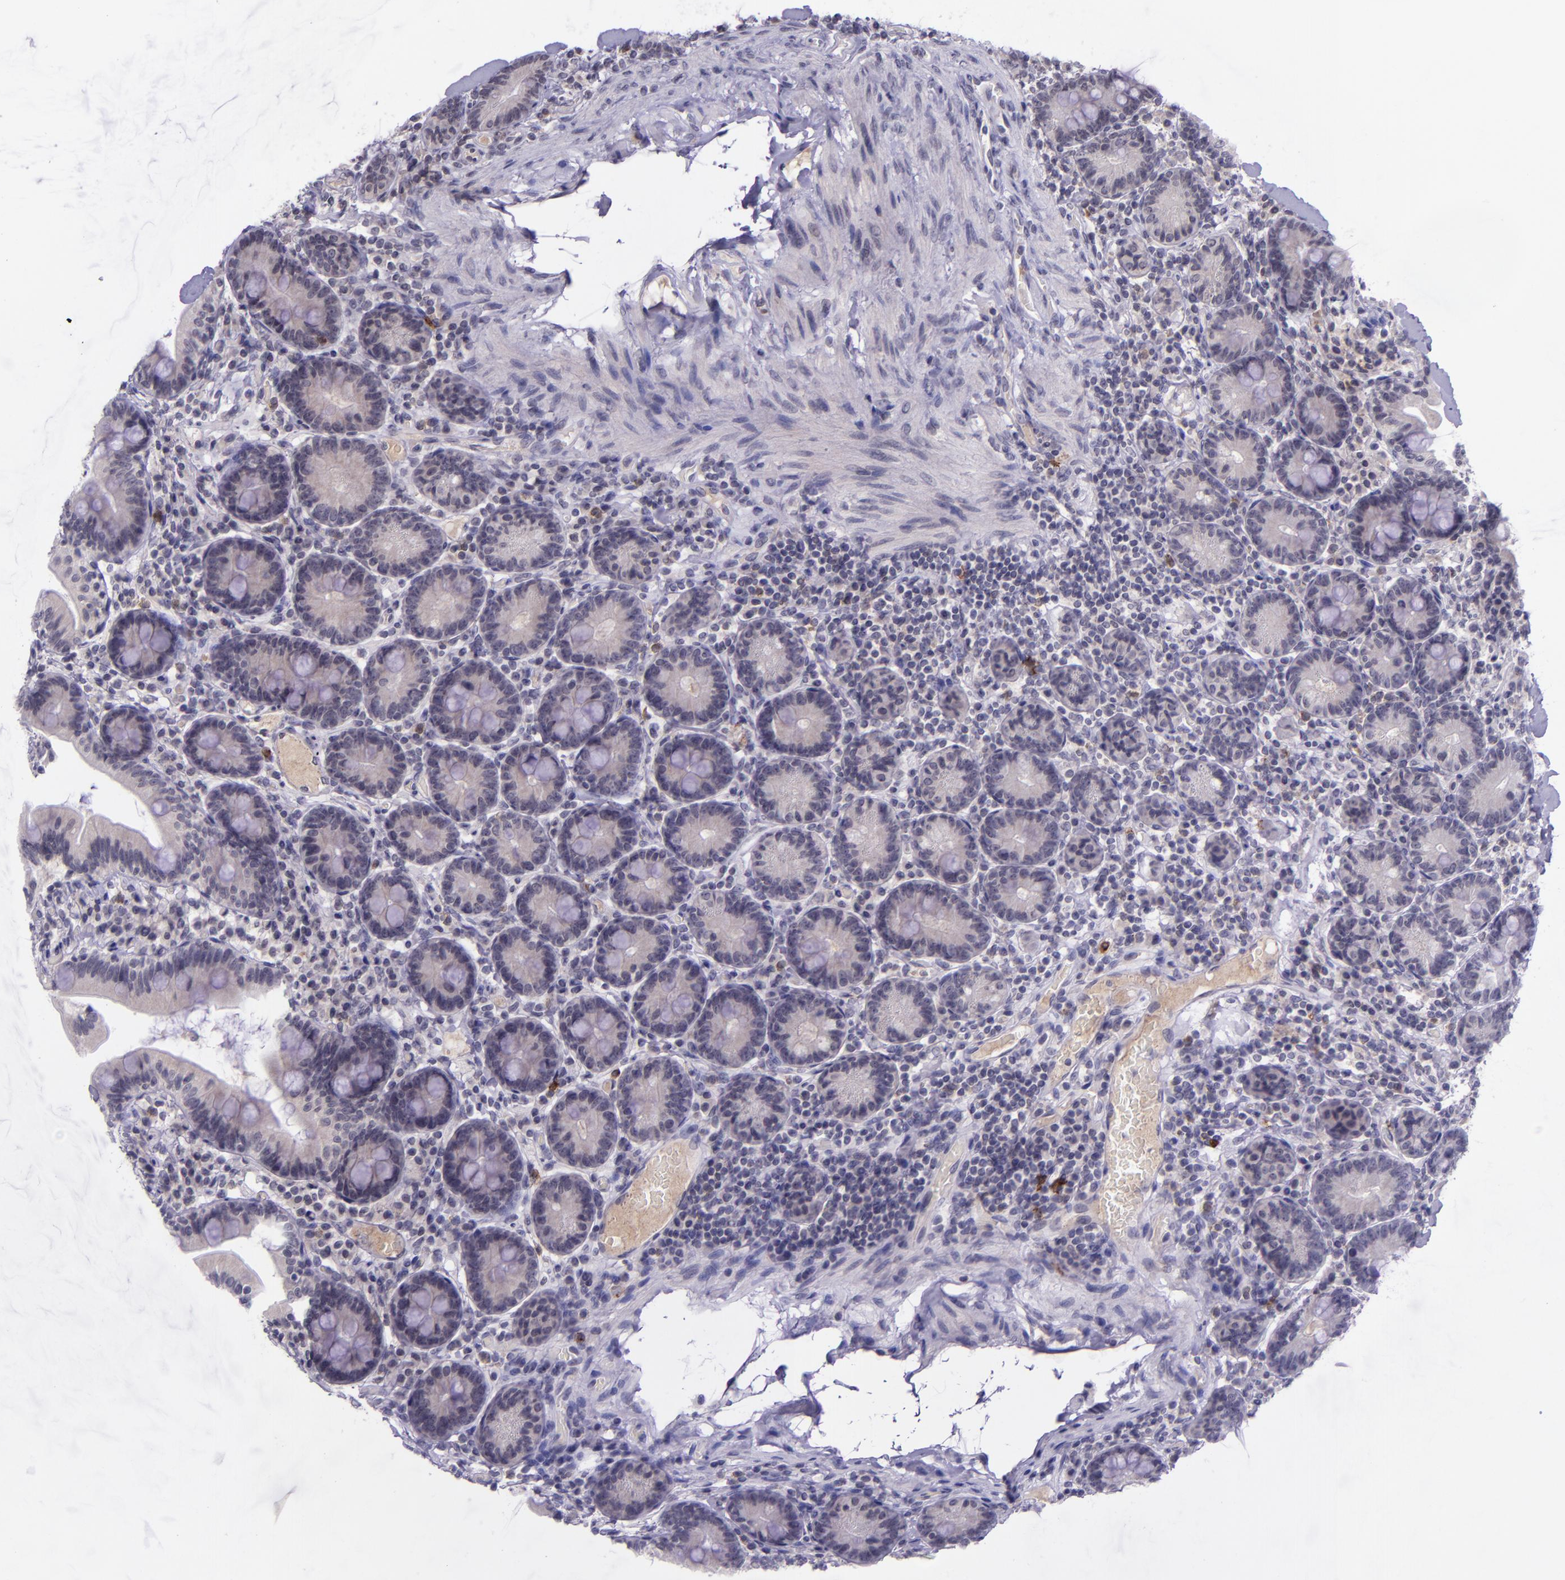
{"staining": {"intensity": "negative", "quantity": "none", "location": "none"}, "tissue": "duodenum", "cell_type": "Glandular cells", "image_type": "normal", "snomed": [{"axis": "morphology", "description": "Normal tissue, NOS"}, {"axis": "topography", "description": "Duodenum"}], "caption": "Micrograph shows no protein staining in glandular cells of unremarkable duodenum. The staining is performed using DAB (3,3'-diaminobenzidine) brown chromogen with nuclei counter-stained in using hematoxylin.", "gene": "SELL", "patient": {"sex": "male", "age": 66}}